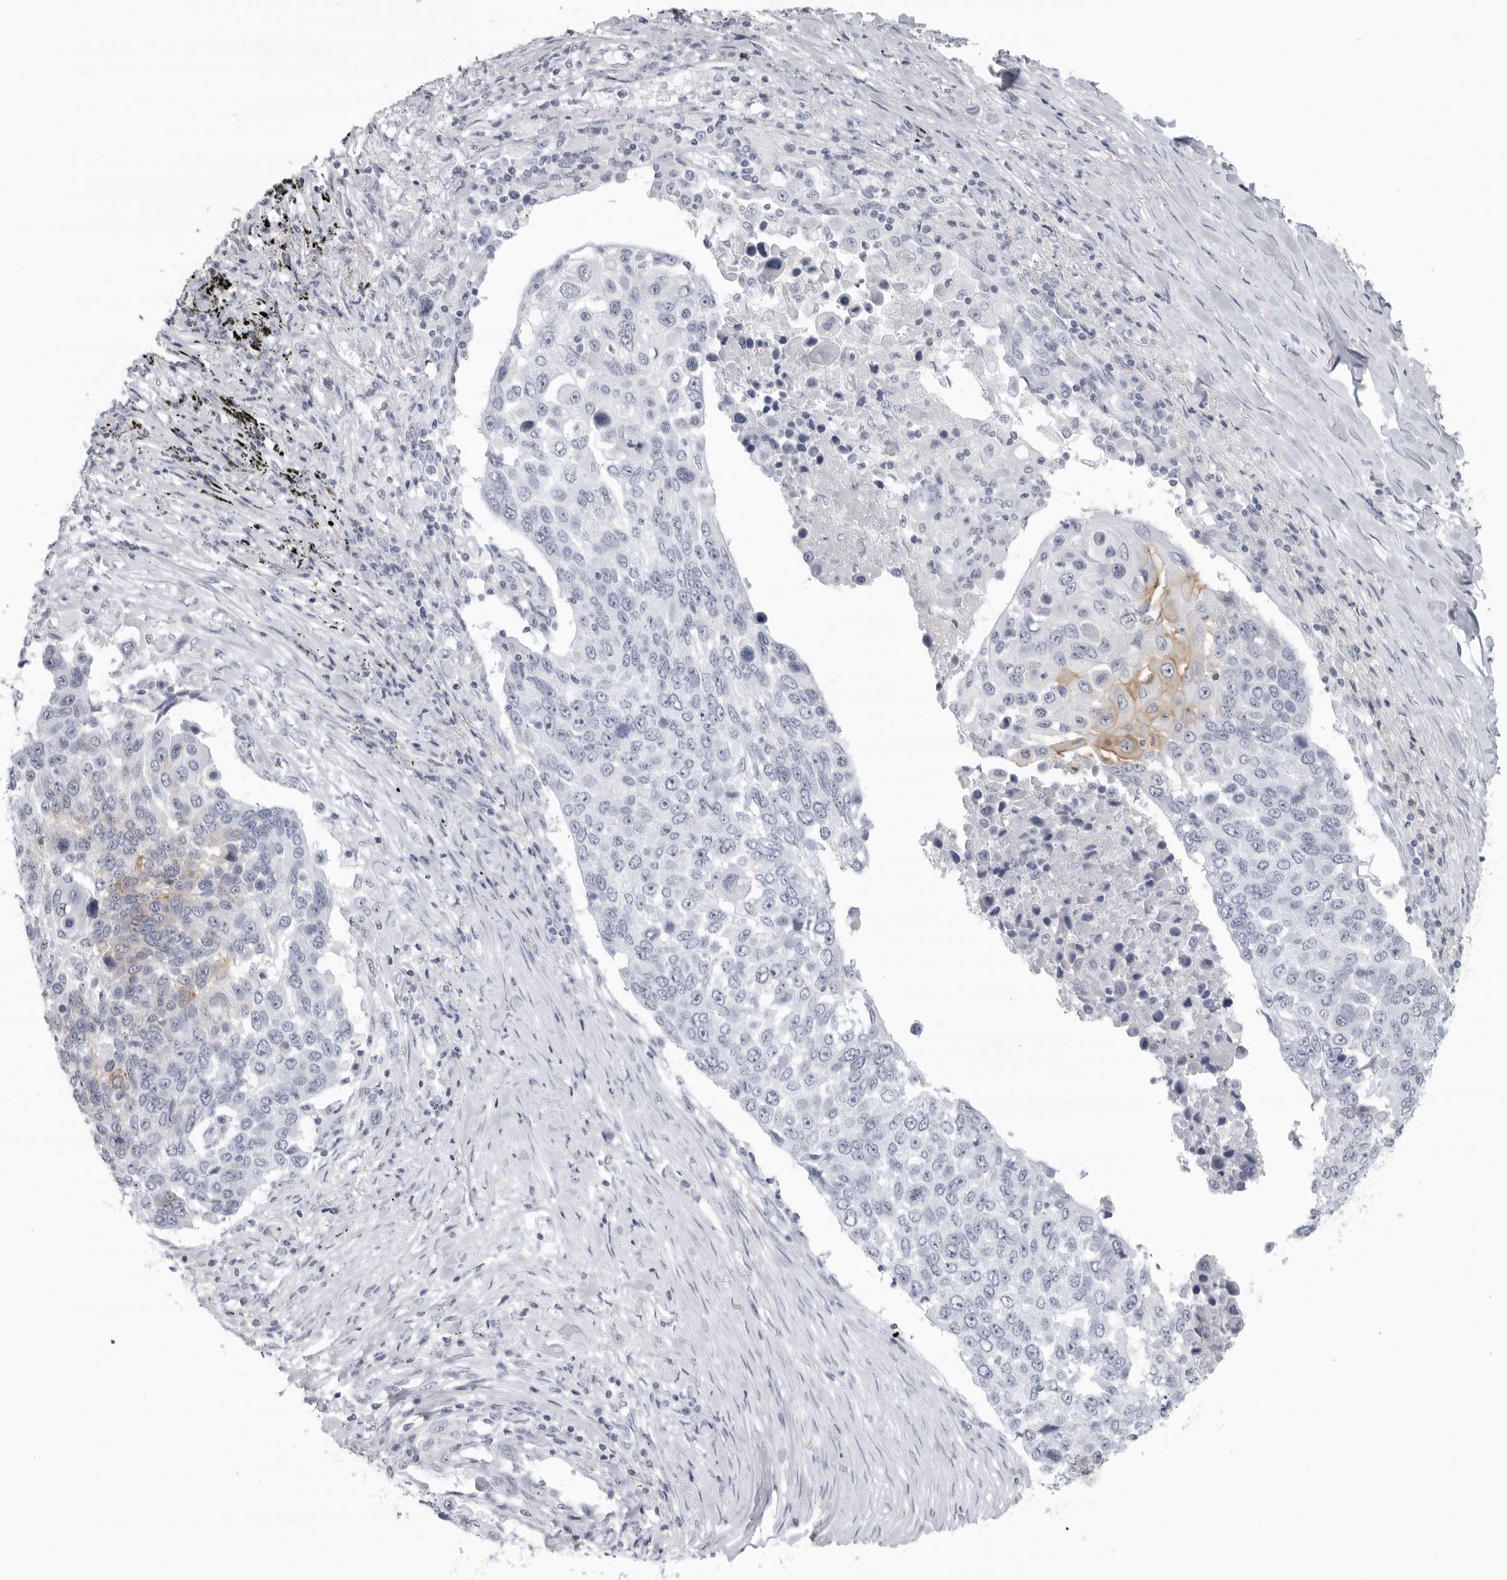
{"staining": {"intensity": "strong", "quantity": "<25%", "location": "cytoplasmic/membranous"}, "tissue": "lung cancer", "cell_type": "Tumor cells", "image_type": "cancer", "snomed": [{"axis": "morphology", "description": "Squamous cell carcinoma, NOS"}, {"axis": "topography", "description": "Lung"}], "caption": "Immunohistochemical staining of human lung squamous cell carcinoma reveals medium levels of strong cytoplasmic/membranous positivity in approximately <25% of tumor cells.", "gene": "LY6D", "patient": {"sex": "male", "age": 66}}